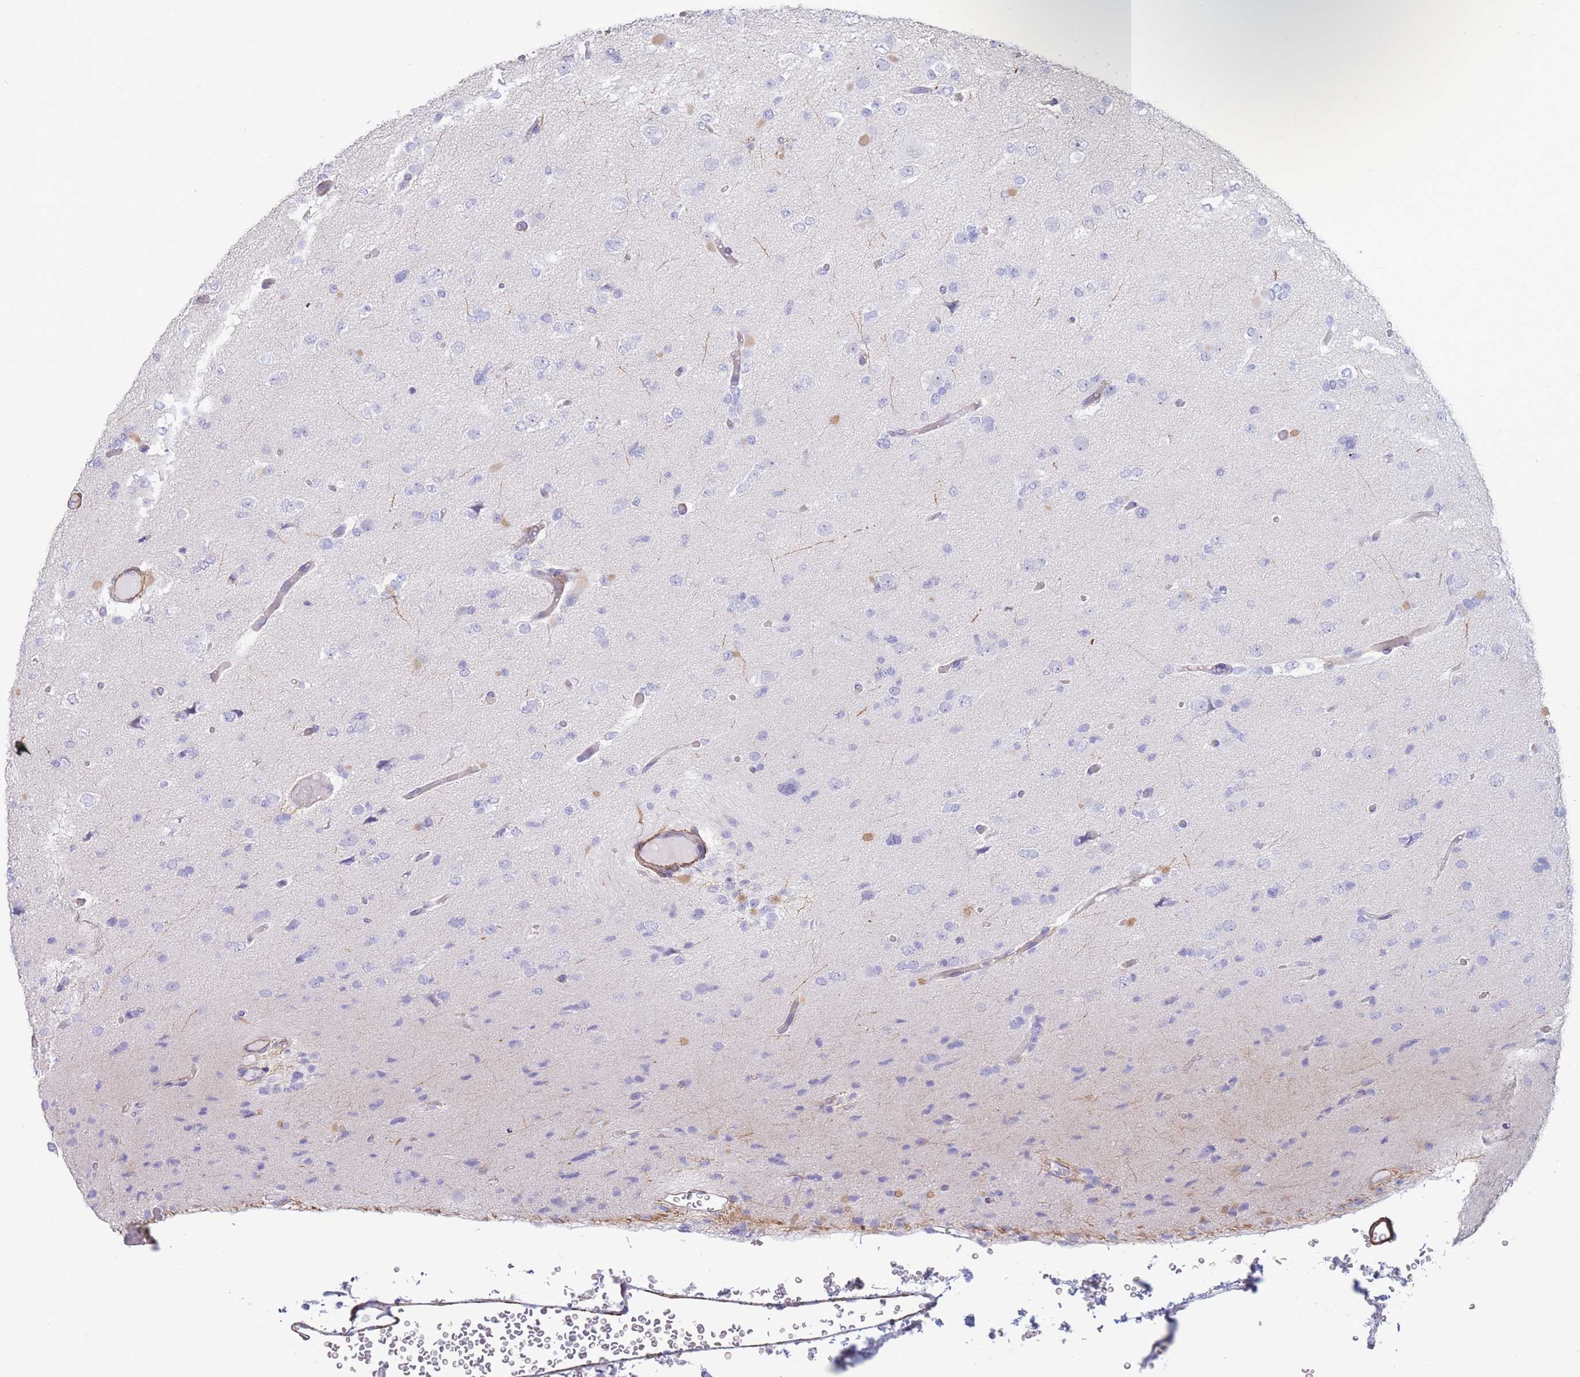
{"staining": {"intensity": "negative", "quantity": "none", "location": "none"}, "tissue": "glioma", "cell_type": "Tumor cells", "image_type": "cancer", "snomed": [{"axis": "morphology", "description": "Glioma, malignant, Low grade"}, {"axis": "topography", "description": "Brain"}], "caption": "Malignant low-grade glioma was stained to show a protein in brown. There is no significant positivity in tumor cells. (DAB (3,3'-diaminobenzidine) immunohistochemistry (IHC), high magnification).", "gene": "FPGS", "patient": {"sex": "female", "age": 22}}